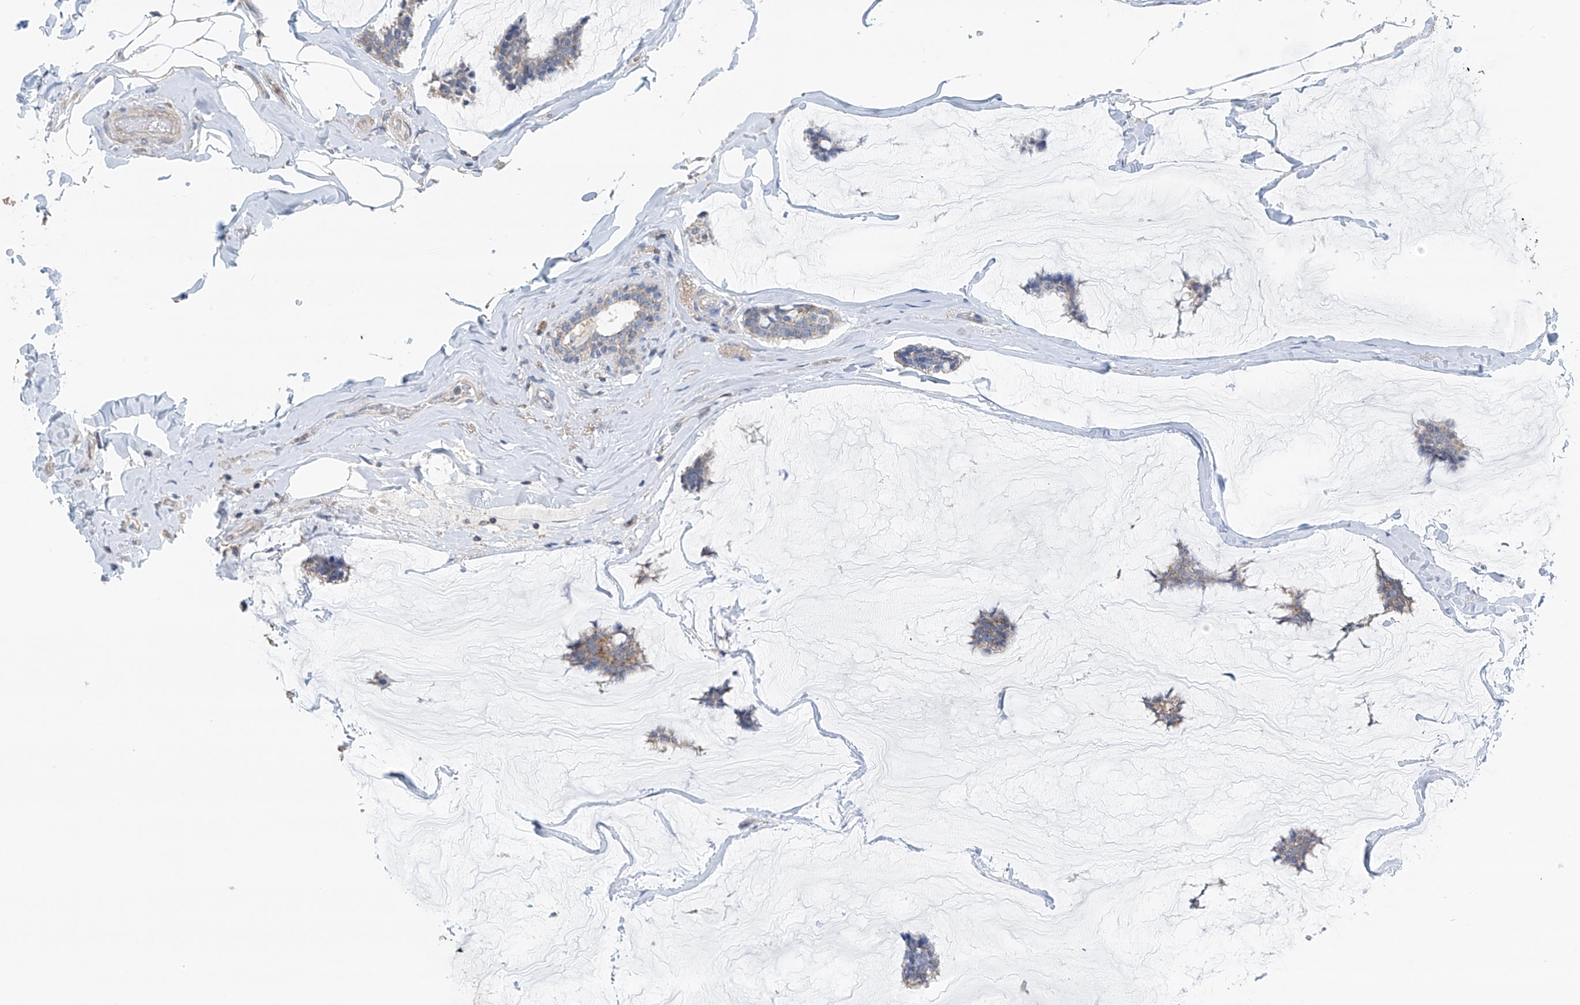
{"staining": {"intensity": "weak", "quantity": "25%-75%", "location": "cytoplasmic/membranous"}, "tissue": "breast cancer", "cell_type": "Tumor cells", "image_type": "cancer", "snomed": [{"axis": "morphology", "description": "Duct carcinoma"}, {"axis": "topography", "description": "Breast"}], "caption": "Breast invasive ductal carcinoma stained with a protein marker shows weak staining in tumor cells.", "gene": "SYN3", "patient": {"sex": "female", "age": 93}}